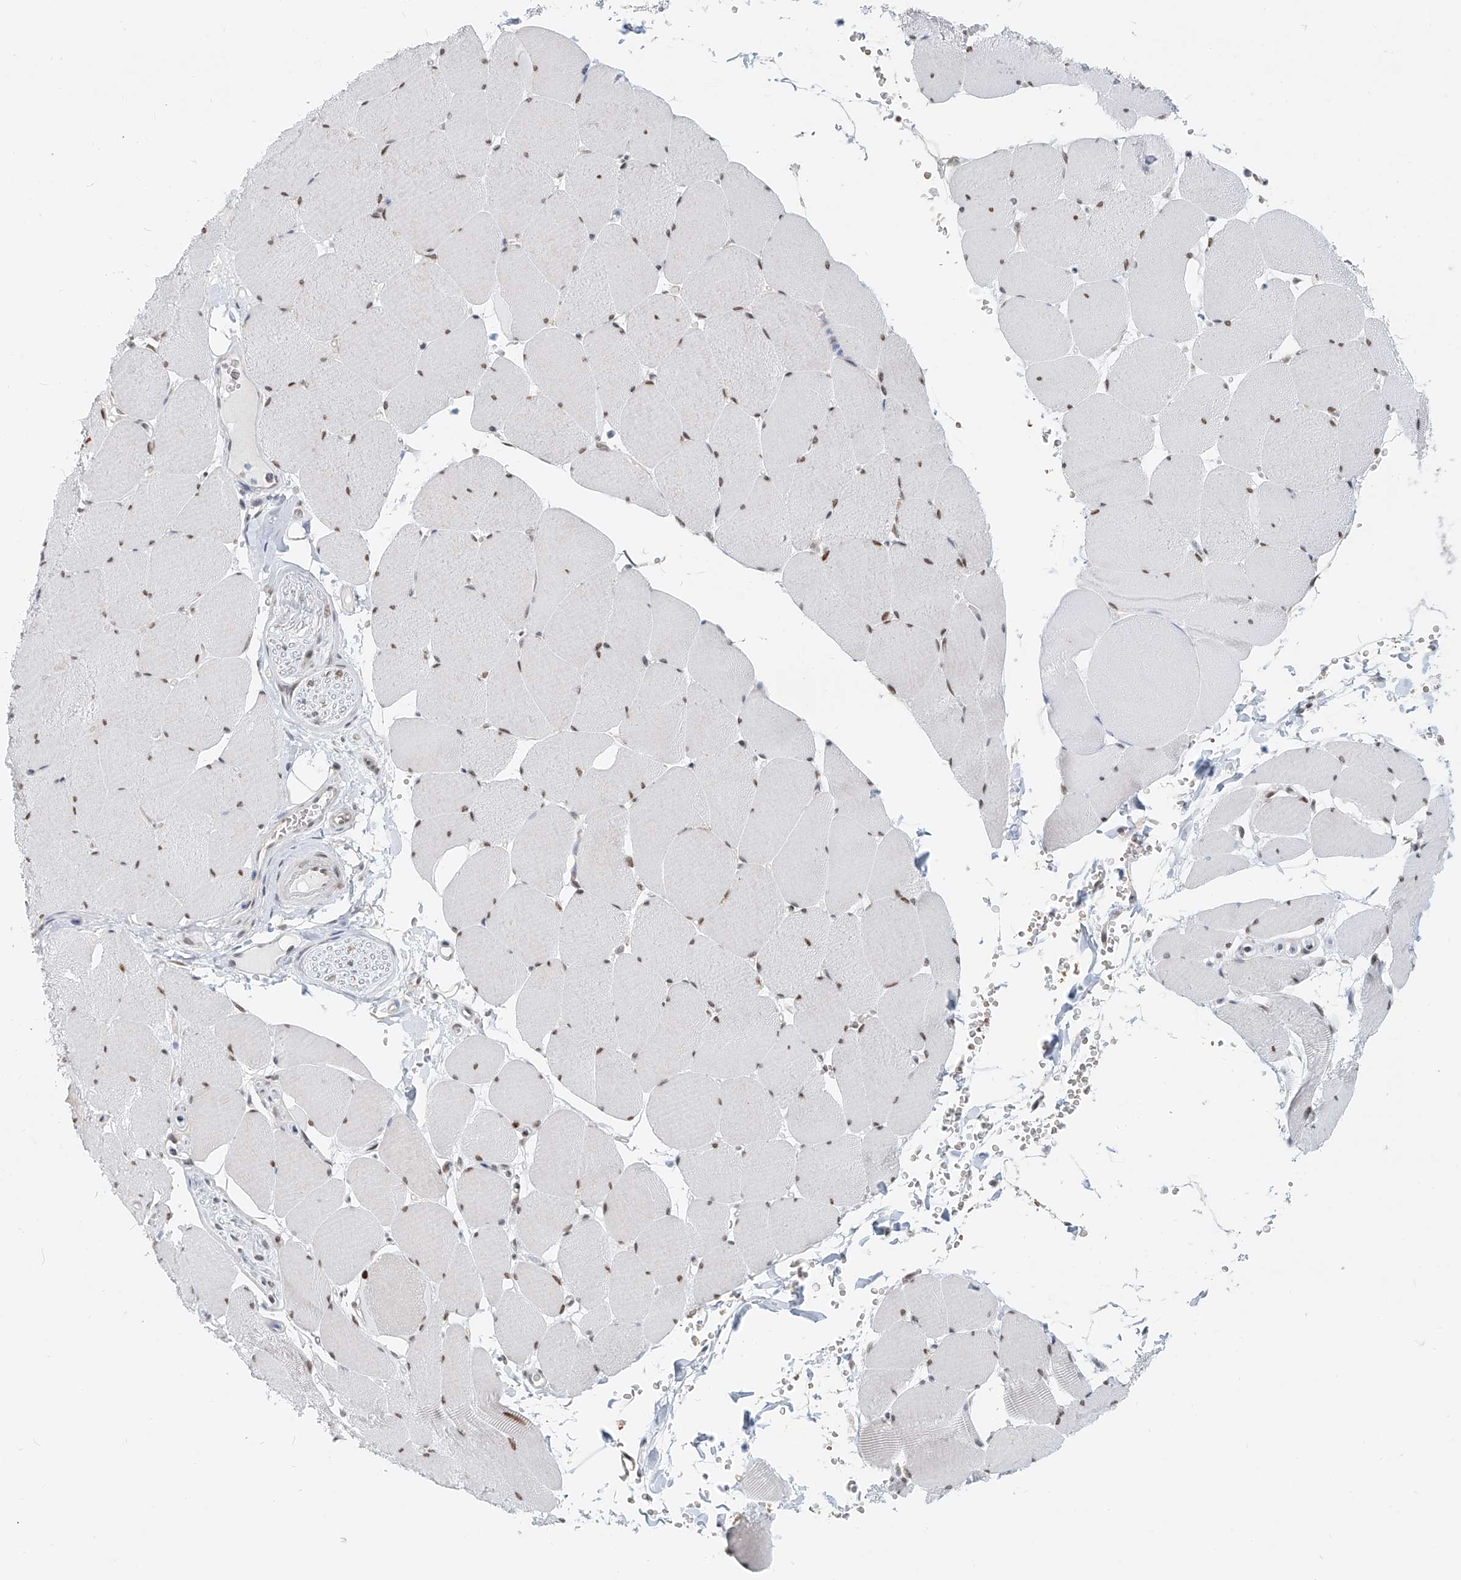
{"staining": {"intensity": "moderate", "quantity": ">75%", "location": "nuclear"}, "tissue": "skeletal muscle", "cell_type": "Myocytes", "image_type": "normal", "snomed": [{"axis": "morphology", "description": "Normal tissue, NOS"}, {"axis": "topography", "description": "Skeletal muscle"}, {"axis": "topography", "description": "Head-Neck"}], "caption": "DAB (3,3'-diaminobenzidine) immunohistochemical staining of unremarkable human skeletal muscle reveals moderate nuclear protein expression in approximately >75% of myocytes.", "gene": "SASH1", "patient": {"sex": "male", "age": 66}}